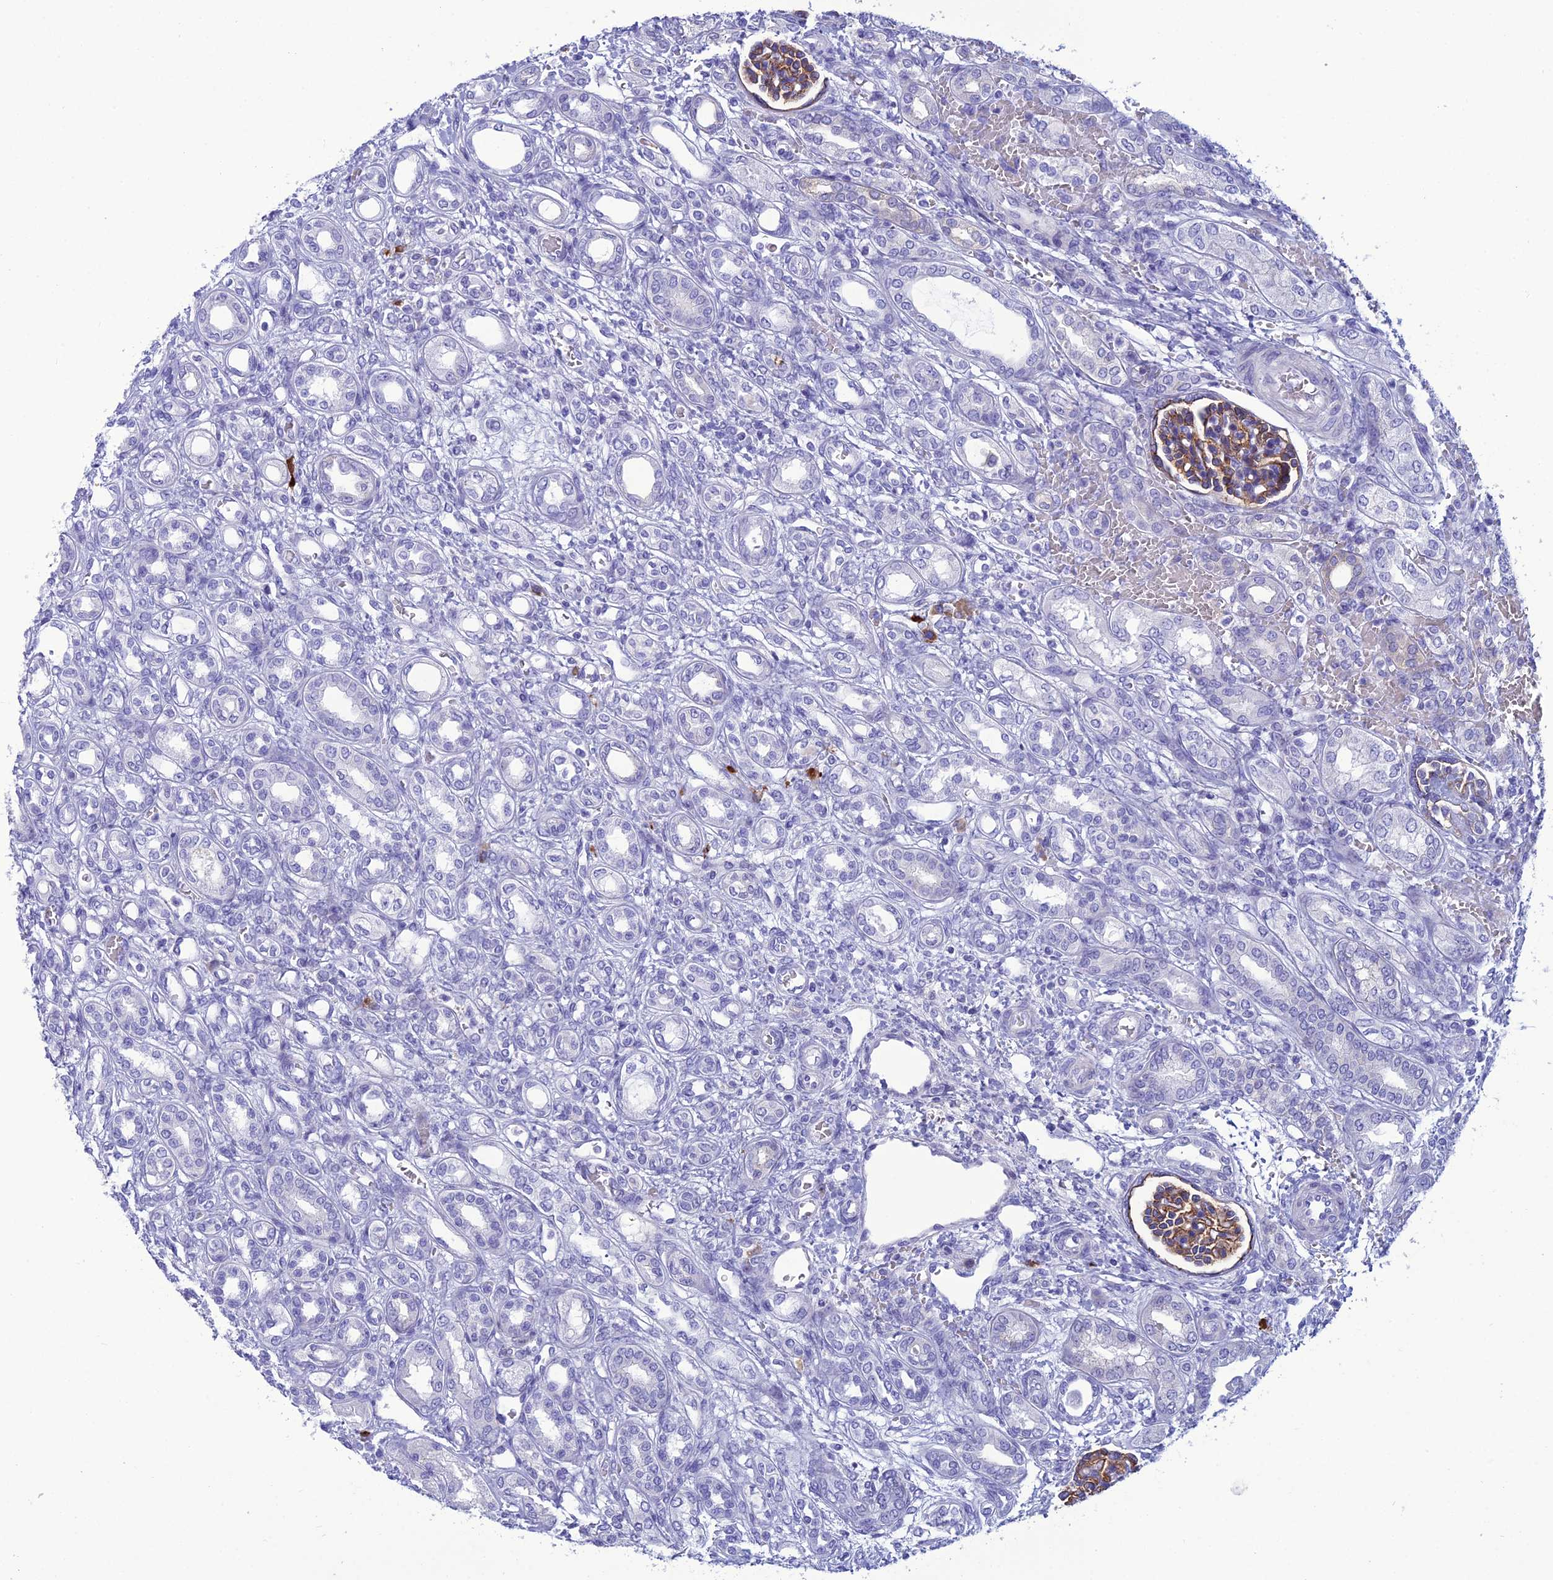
{"staining": {"intensity": "strong", "quantity": "25%-75%", "location": "cytoplasmic/membranous"}, "tissue": "kidney", "cell_type": "Cells in glomeruli", "image_type": "normal", "snomed": [{"axis": "morphology", "description": "Normal tissue, NOS"}, {"axis": "morphology", "description": "Neoplasm, malignant, NOS"}, {"axis": "topography", "description": "Kidney"}], "caption": "This image shows normal kidney stained with IHC to label a protein in brown. The cytoplasmic/membranous of cells in glomeruli show strong positivity for the protein. Nuclei are counter-stained blue.", "gene": "CRB2", "patient": {"sex": "female", "age": 1}}